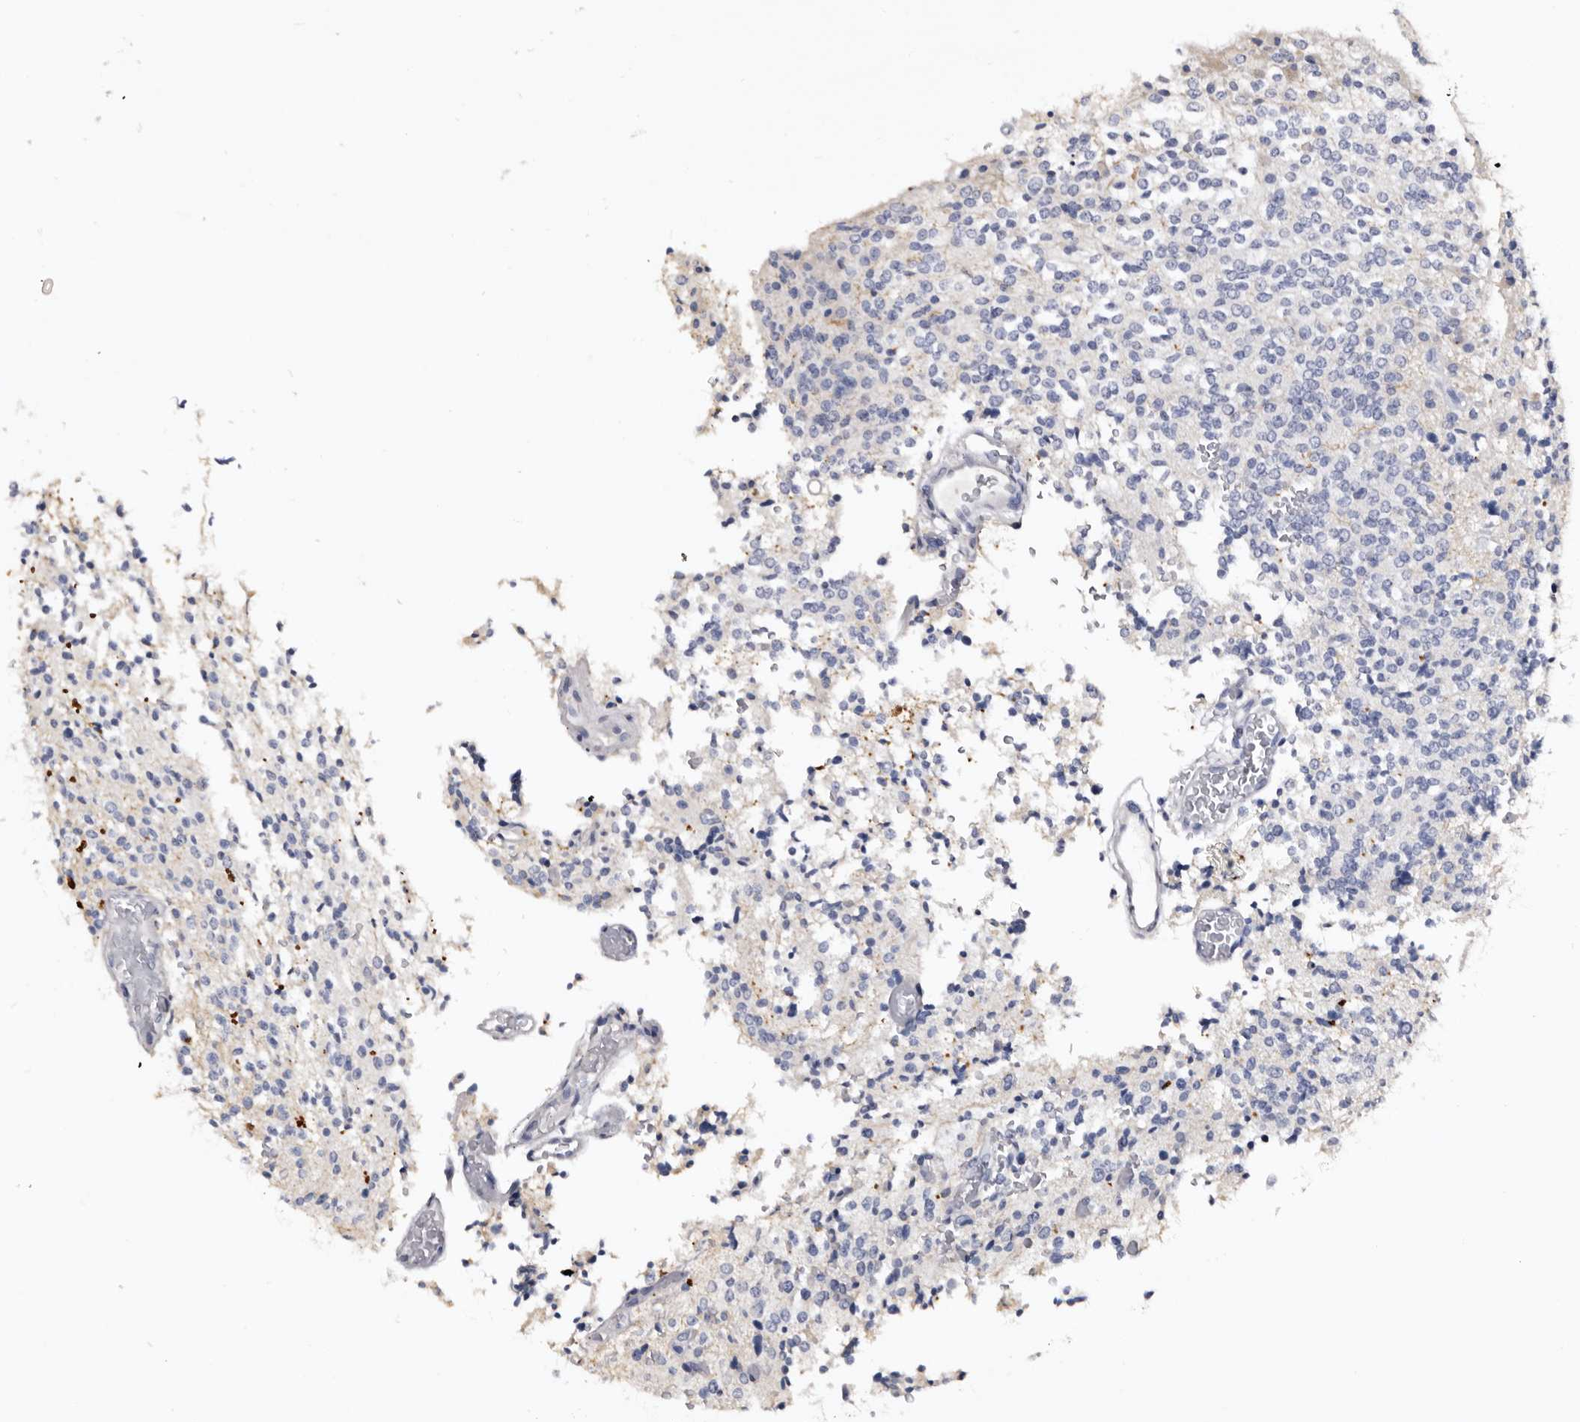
{"staining": {"intensity": "negative", "quantity": "none", "location": "none"}, "tissue": "glioma", "cell_type": "Tumor cells", "image_type": "cancer", "snomed": [{"axis": "morphology", "description": "Glioma, malignant, High grade"}, {"axis": "topography", "description": "Brain"}], "caption": "Tumor cells are negative for protein expression in human malignant glioma (high-grade).", "gene": "SLC10A4", "patient": {"sex": "male", "age": 34}}